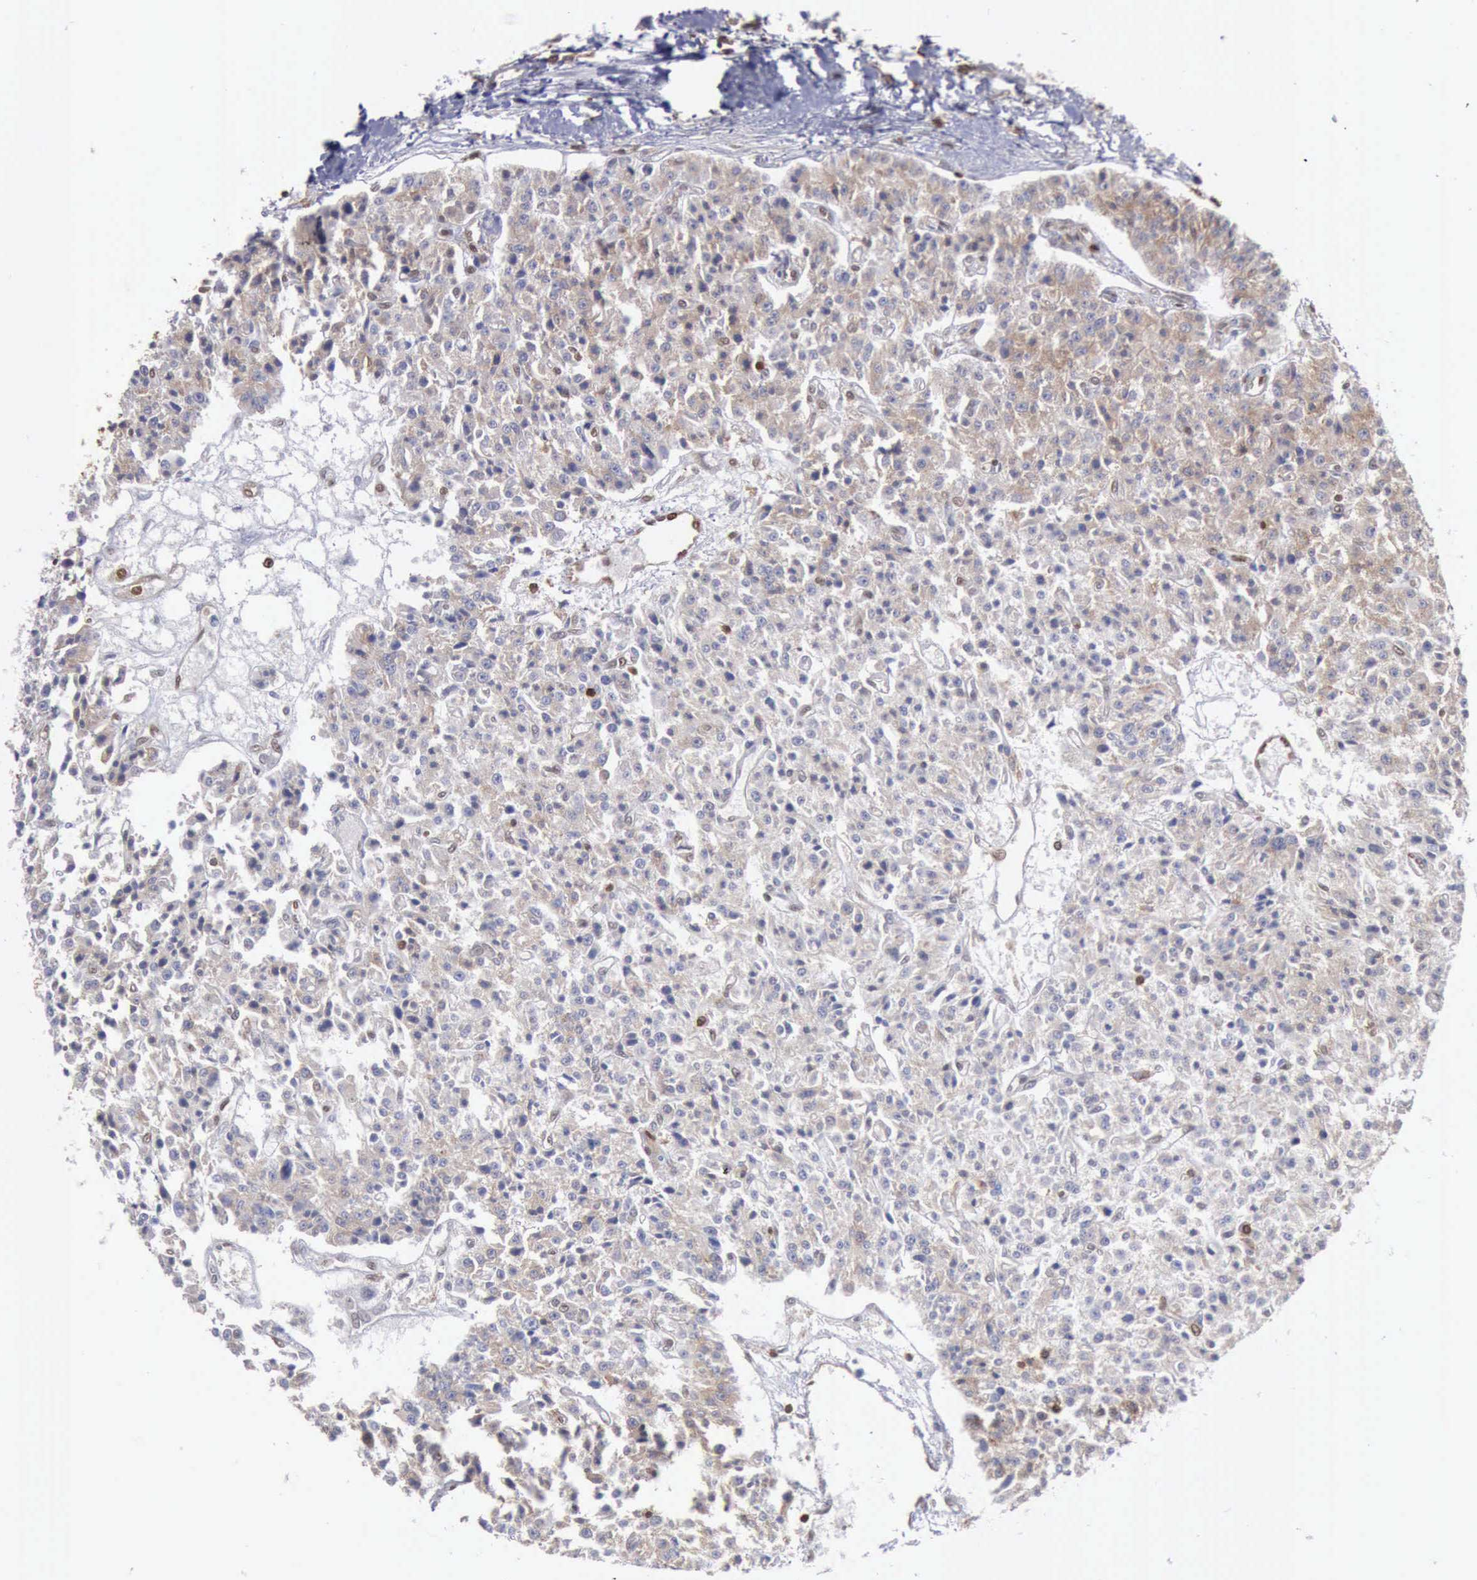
{"staining": {"intensity": "weak", "quantity": ">75%", "location": "cytoplasmic/membranous"}, "tissue": "carcinoid", "cell_type": "Tumor cells", "image_type": "cancer", "snomed": [{"axis": "morphology", "description": "Carcinoid, malignant, NOS"}, {"axis": "topography", "description": "Stomach"}], "caption": "Human carcinoid (malignant) stained with a brown dye exhibits weak cytoplasmic/membranous positive positivity in approximately >75% of tumor cells.", "gene": "PDCD4", "patient": {"sex": "female", "age": 76}}